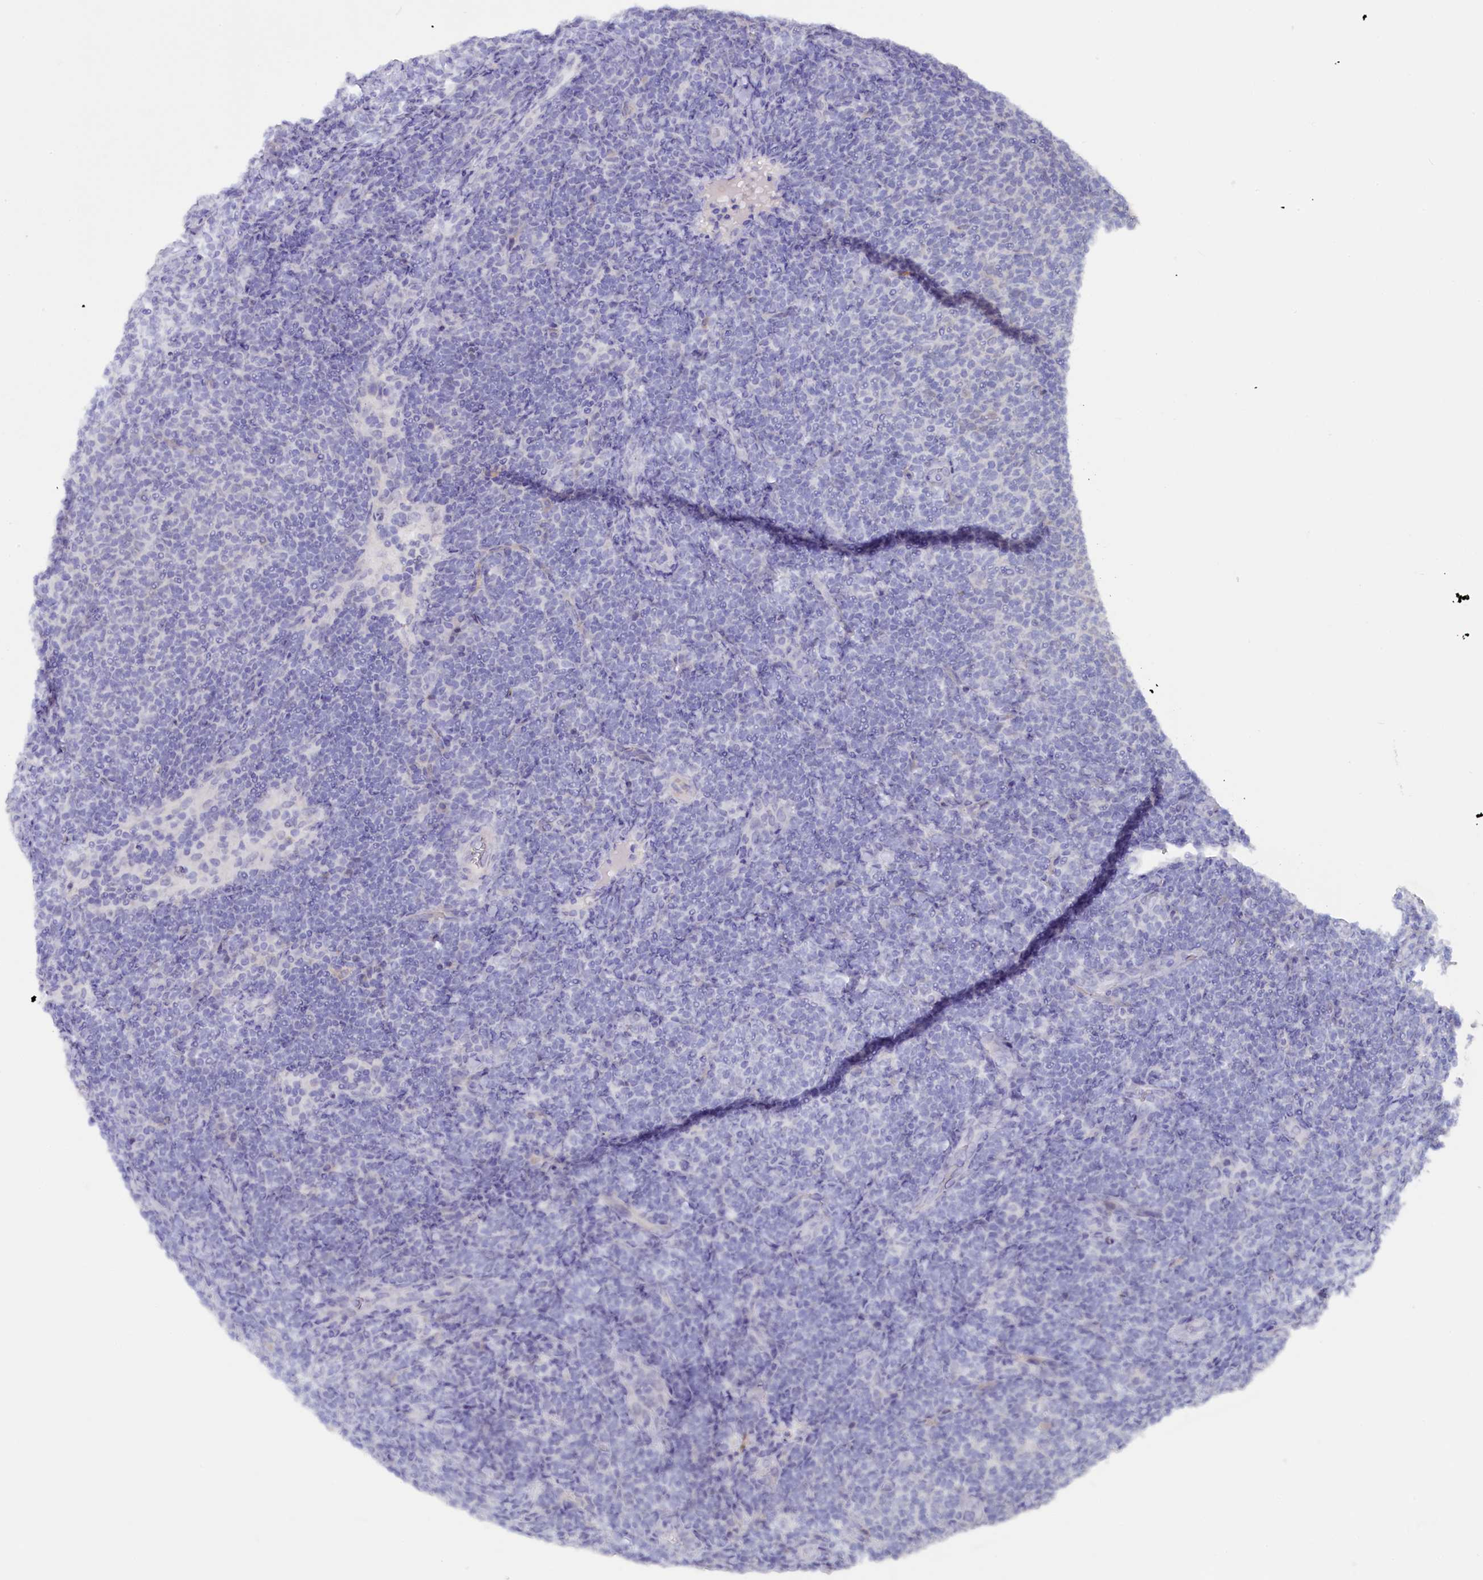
{"staining": {"intensity": "negative", "quantity": "none", "location": "none"}, "tissue": "lymphoma", "cell_type": "Tumor cells", "image_type": "cancer", "snomed": [{"axis": "morphology", "description": "Malignant lymphoma, non-Hodgkin's type, Low grade"}, {"axis": "topography", "description": "Lymph node"}], "caption": "There is no significant positivity in tumor cells of lymphoma. (Stains: DAB IHC with hematoxylin counter stain, Microscopy: brightfield microscopy at high magnification).", "gene": "ZSWIM4", "patient": {"sex": "male", "age": 66}}